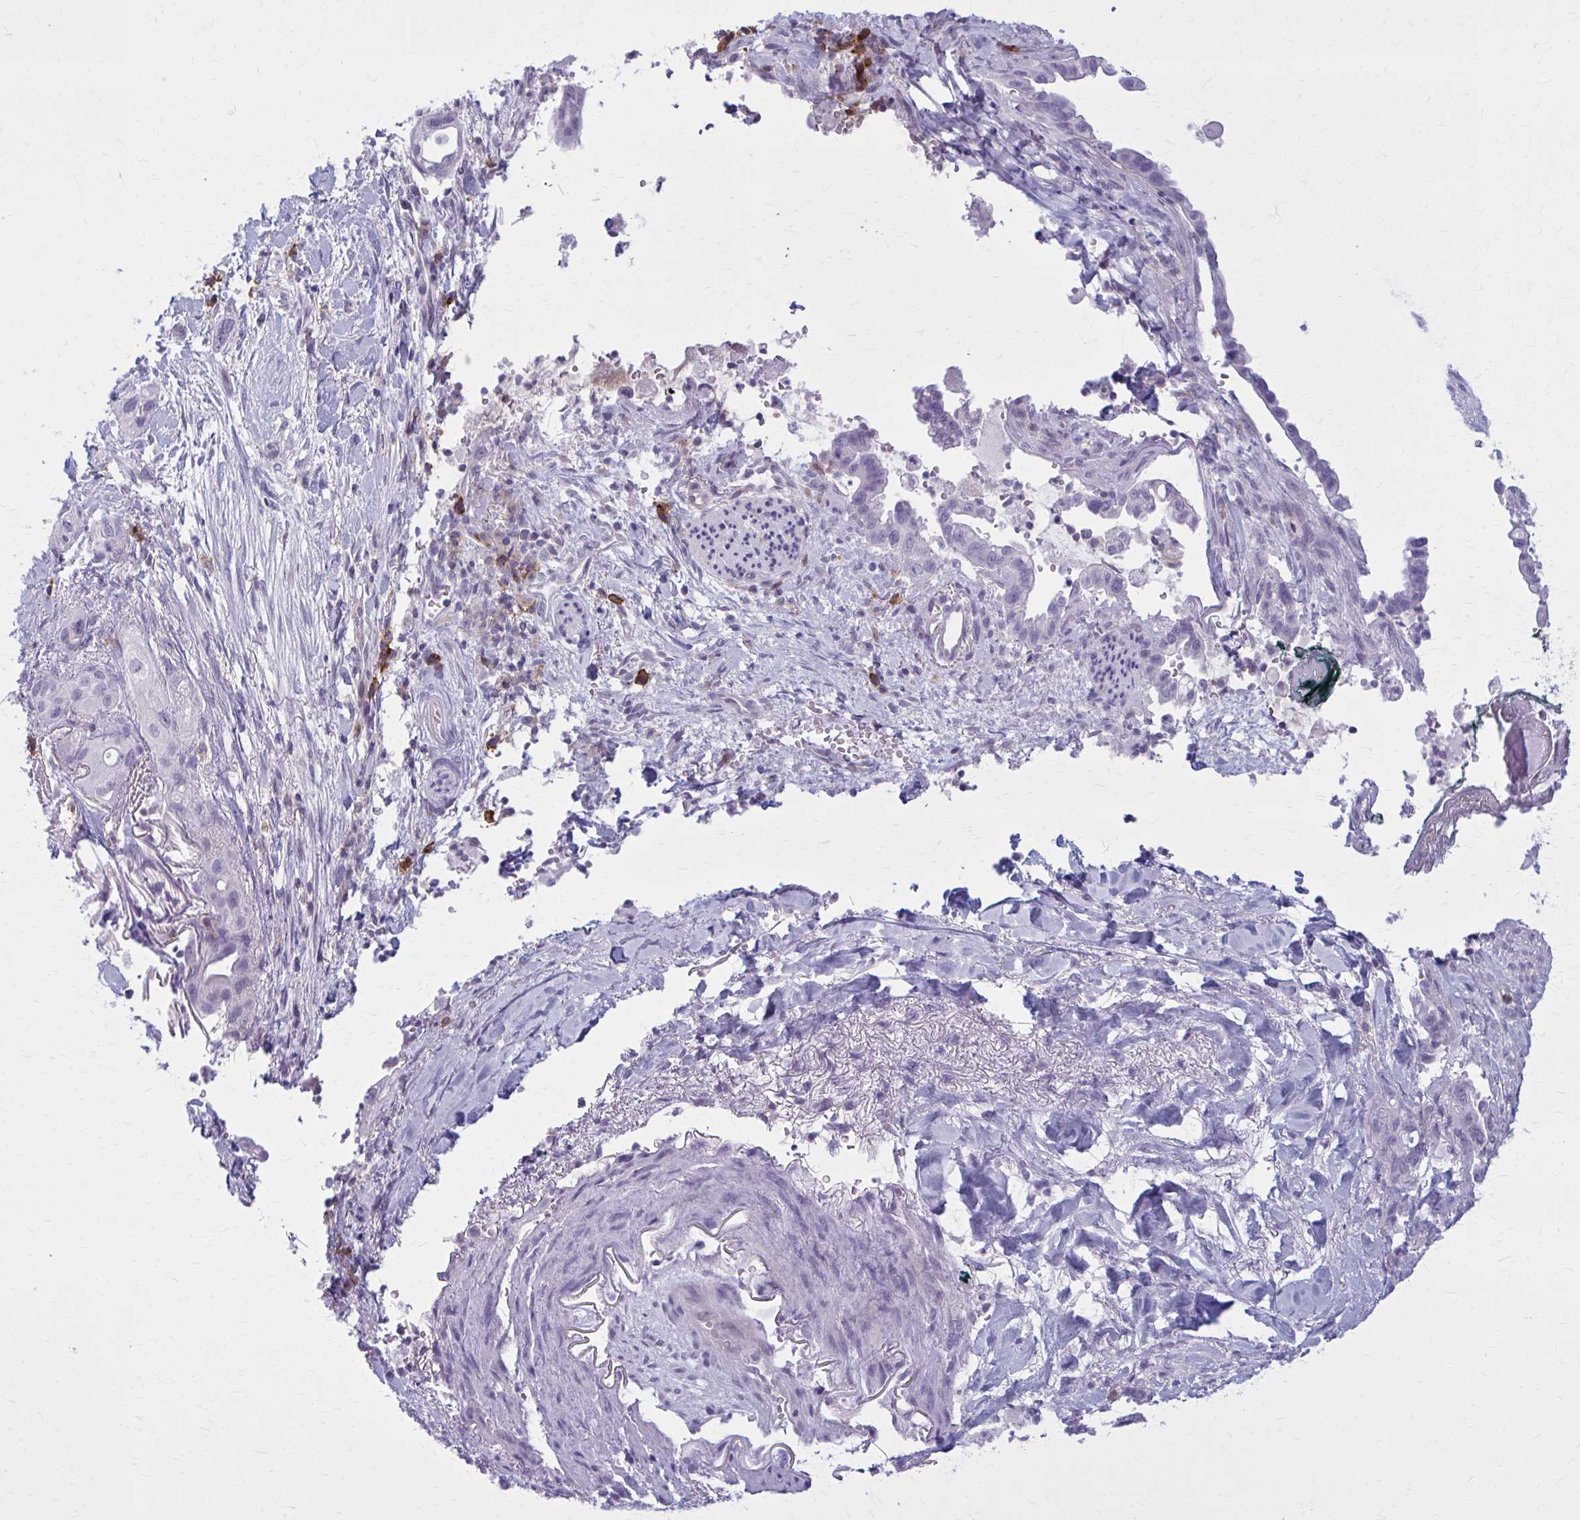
{"staining": {"intensity": "negative", "quantity": "none", "location": "none"}, "tissue": "pancreatic cancer", "cell_type": "Tumor cells", "image_type": "cancer", "snomed": [{"axis": "morphology", "description": "Adenocarcinoma, NOS"}, {"axis": "topography", "description": "Pancreas"}], "caption": "A histopathology image of human pancreatic cancer (adenocarcinoma) is negative for staining in tumor cells.", "gene": "CD38", "patient": {"sex": "male", "age": 44}}